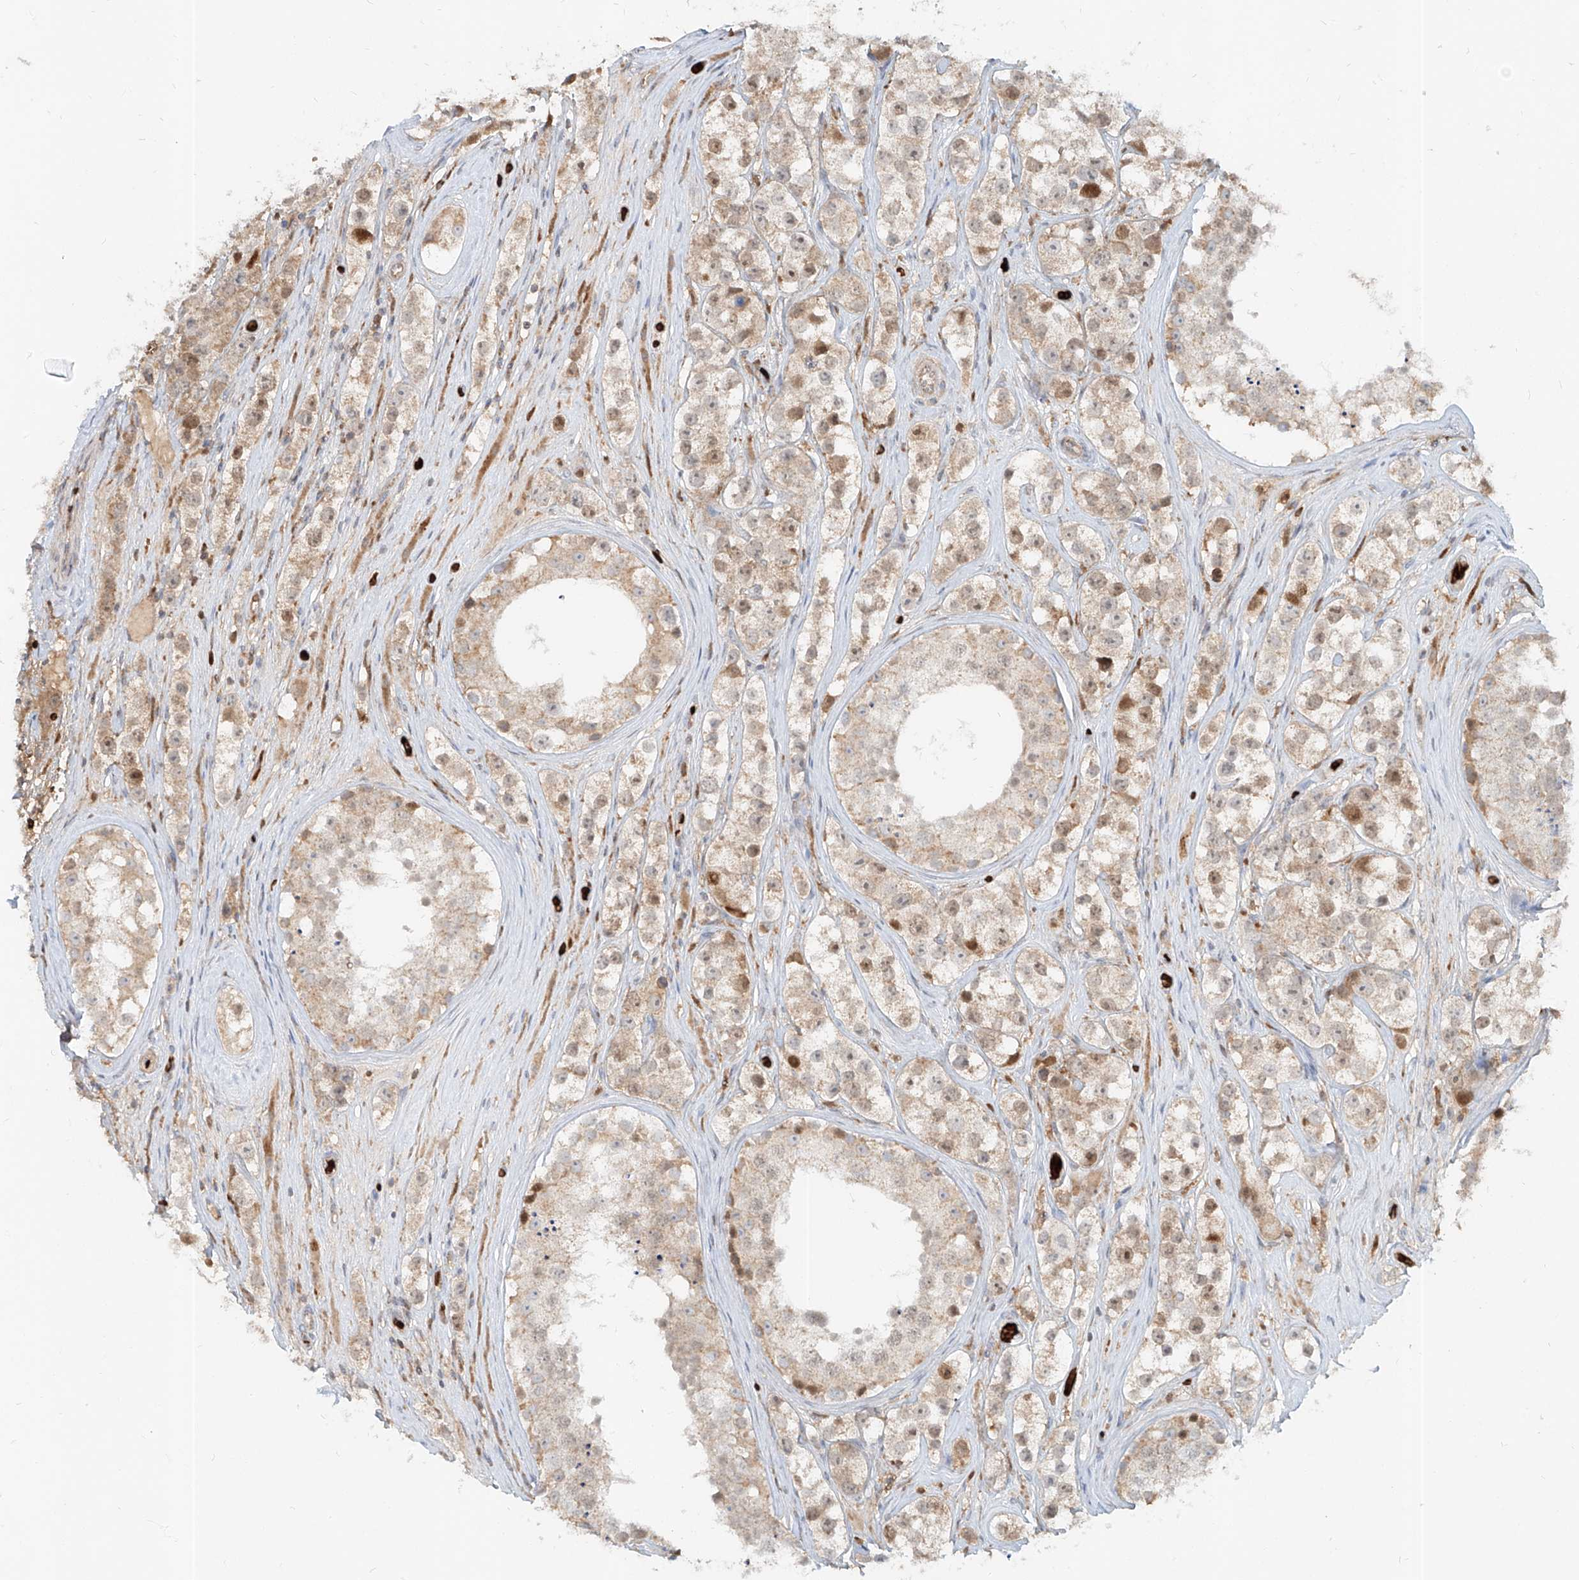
{"staining": {"intensity": "weak", "quantity": ">75%", "location": "cytoplasmic/membranous"}, "tissue": "testis cancer", "cell_type": "Tumor cells", "image_type": "cancer", "snomed": [{"axis": "morphology", "description": "Seminoma, NOS"}, {"axis": "topography", "description": "Testis"}], "caption": "Testis cancer (seminoma) stained with immunohistochemistry (IHC) reveals weak cytoplasmic/membranous expression in about >75% of tumor cells. The protein is stained brown, and the nuclei are stained in blue (DAB IHC with brightfield microscopy, high magnification).", "gene": "FGD2", "patient": {"sex": "male", "age": 28}}